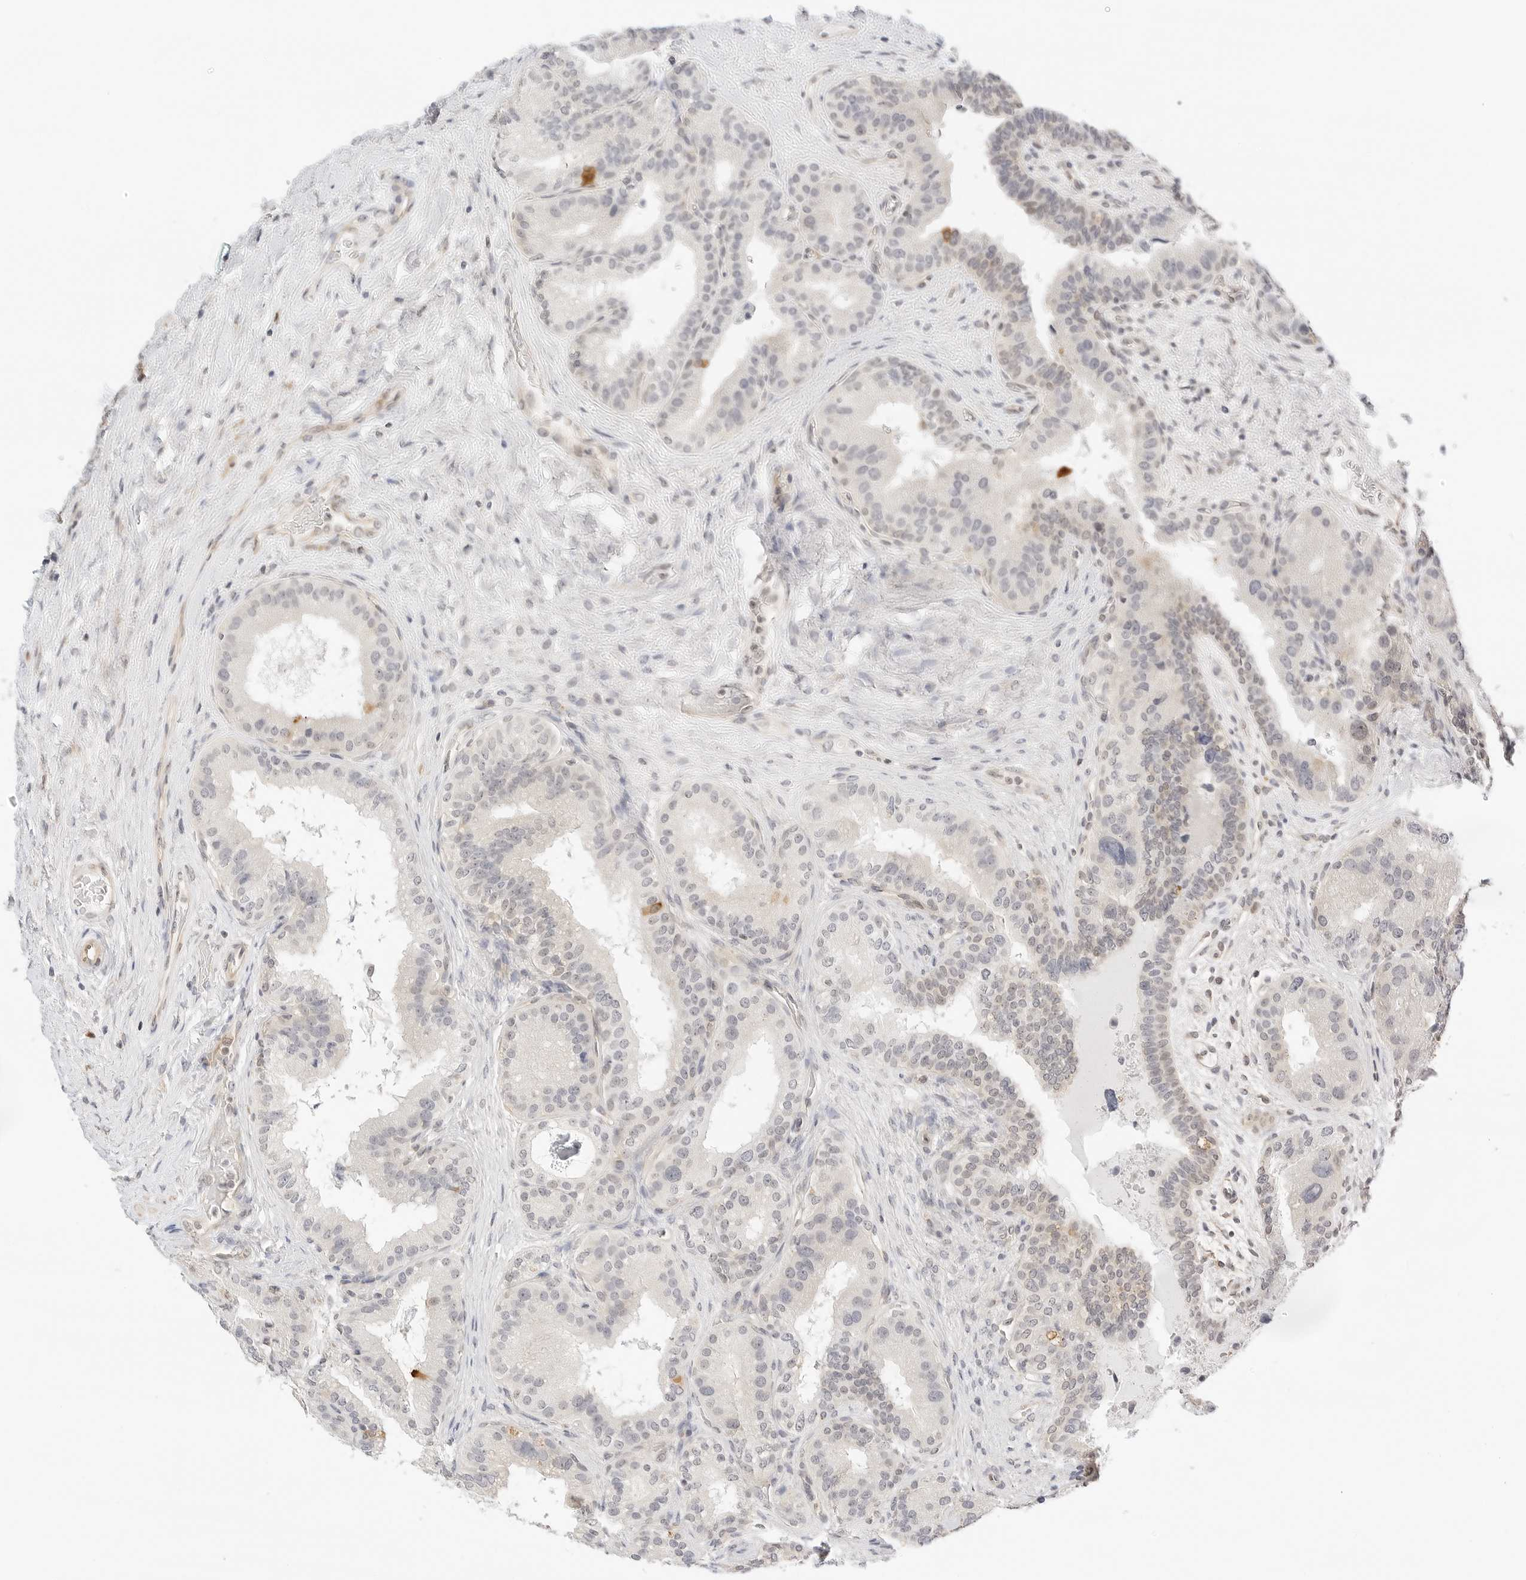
{"staining": {"intensity": "weak", "quantity": "<25%", "location": "nuclear"}, "tissue": "prostate cancer", "cell_type": "Tumor cells", "image_type": "cancer", "snomed": [{"axis": "morphology", "description": "Adenocarcinoma, High grade"}, {"axis": "topography", "description": "Prostate"}], "caption": "IHC photomicrograph of prostate high-grade adenocarcinoma stained for a protein (brown), which shows no expression in tumor cells.", "gene": "TEKT2", "patient": {"sex": "male", "age": 56}}